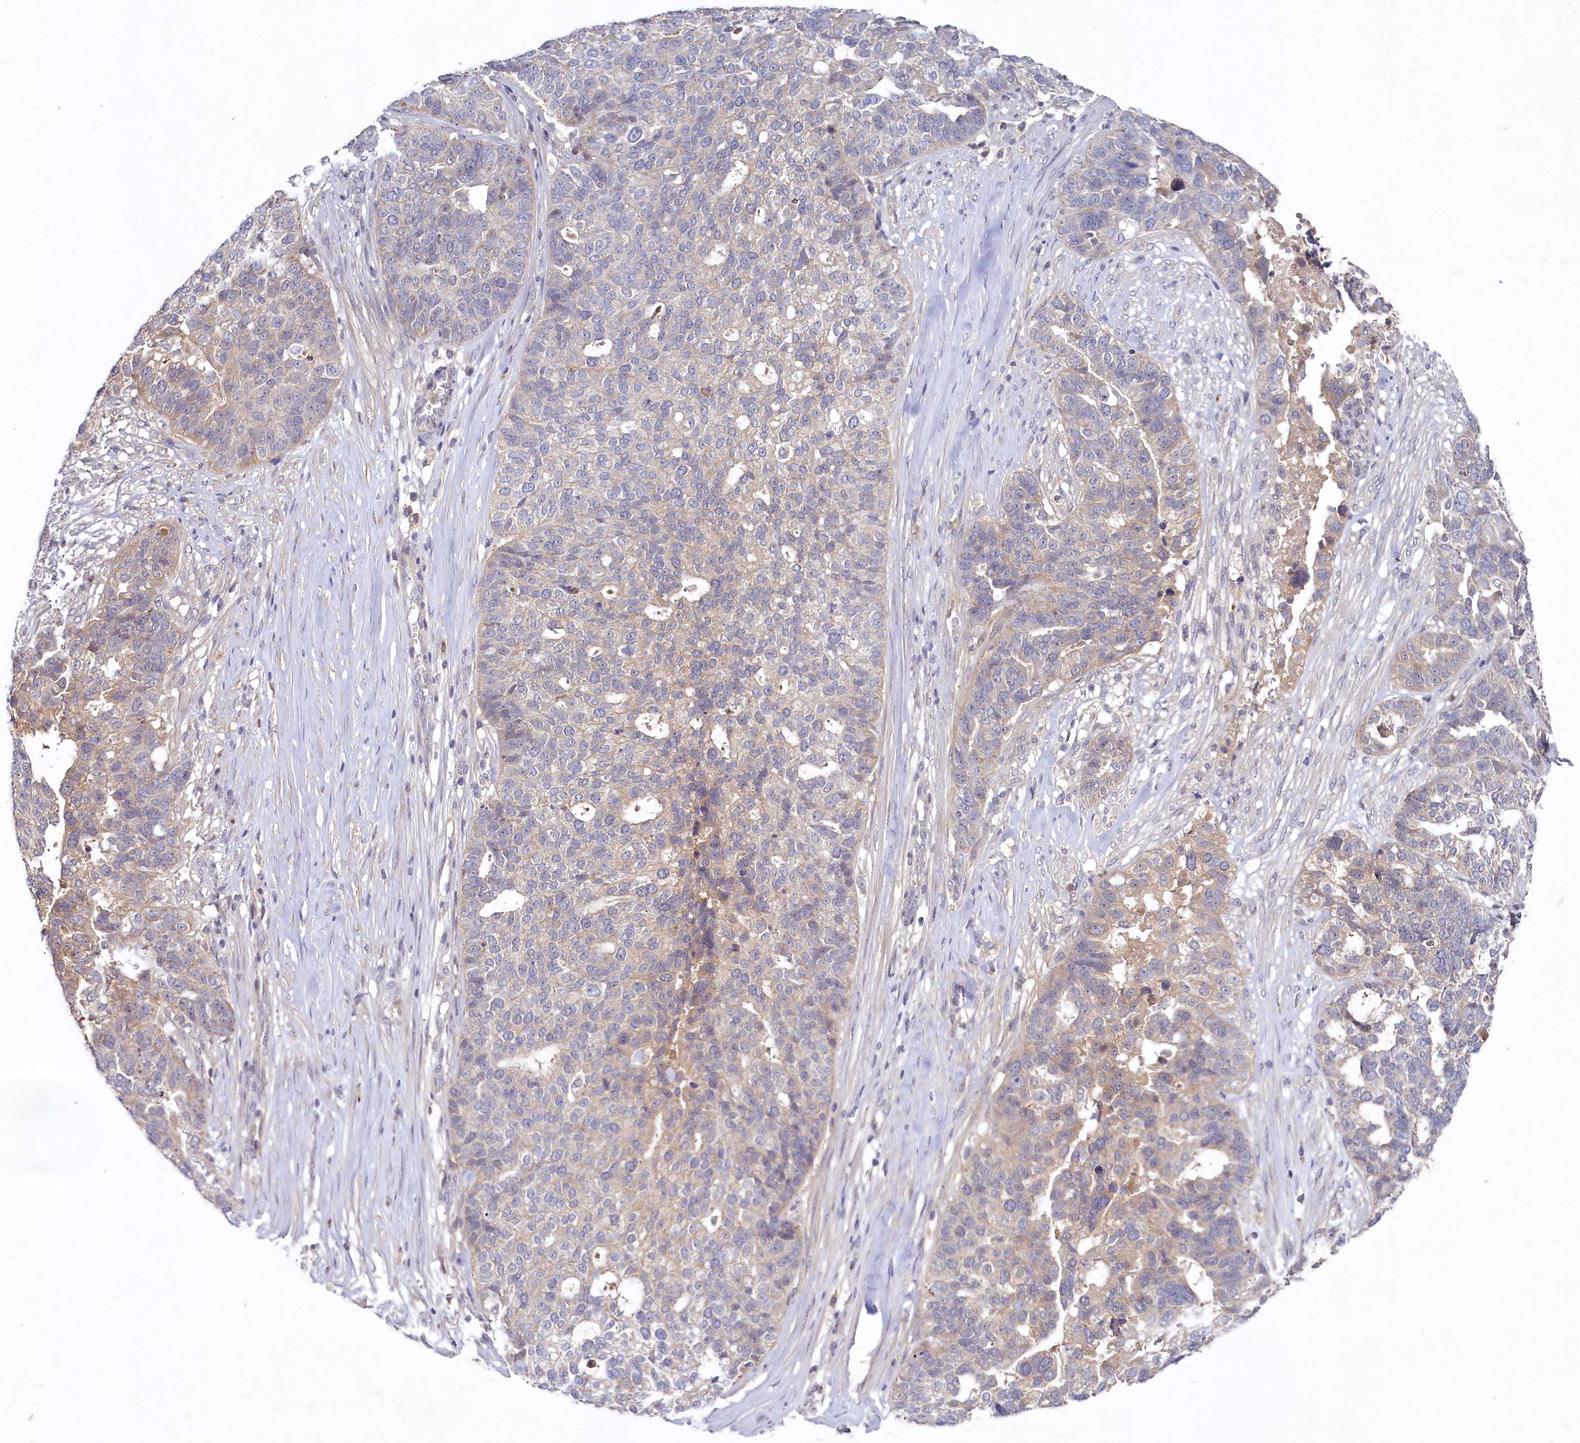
{"staining": {"intensity": "weak", "quantity": "<25%", "location": "cytoplasmic/membranous"}, "tissue": "ovarian cancer", "cell_type": "Tumor cells", "image_type": "cancer", "snomed": [{"axis": "morphology", "description": "Cystadenocarcinoma, serous, NOS"}, {"axis": "topography", "description": "Ovary"}], "caption": "Human serous cystadenocarcinoma (ovarian) stained for a protein using IHC reveals no expression in tumor cells.", "gene": "HERC3", "patient": {"sex": "female", "age": 59}}